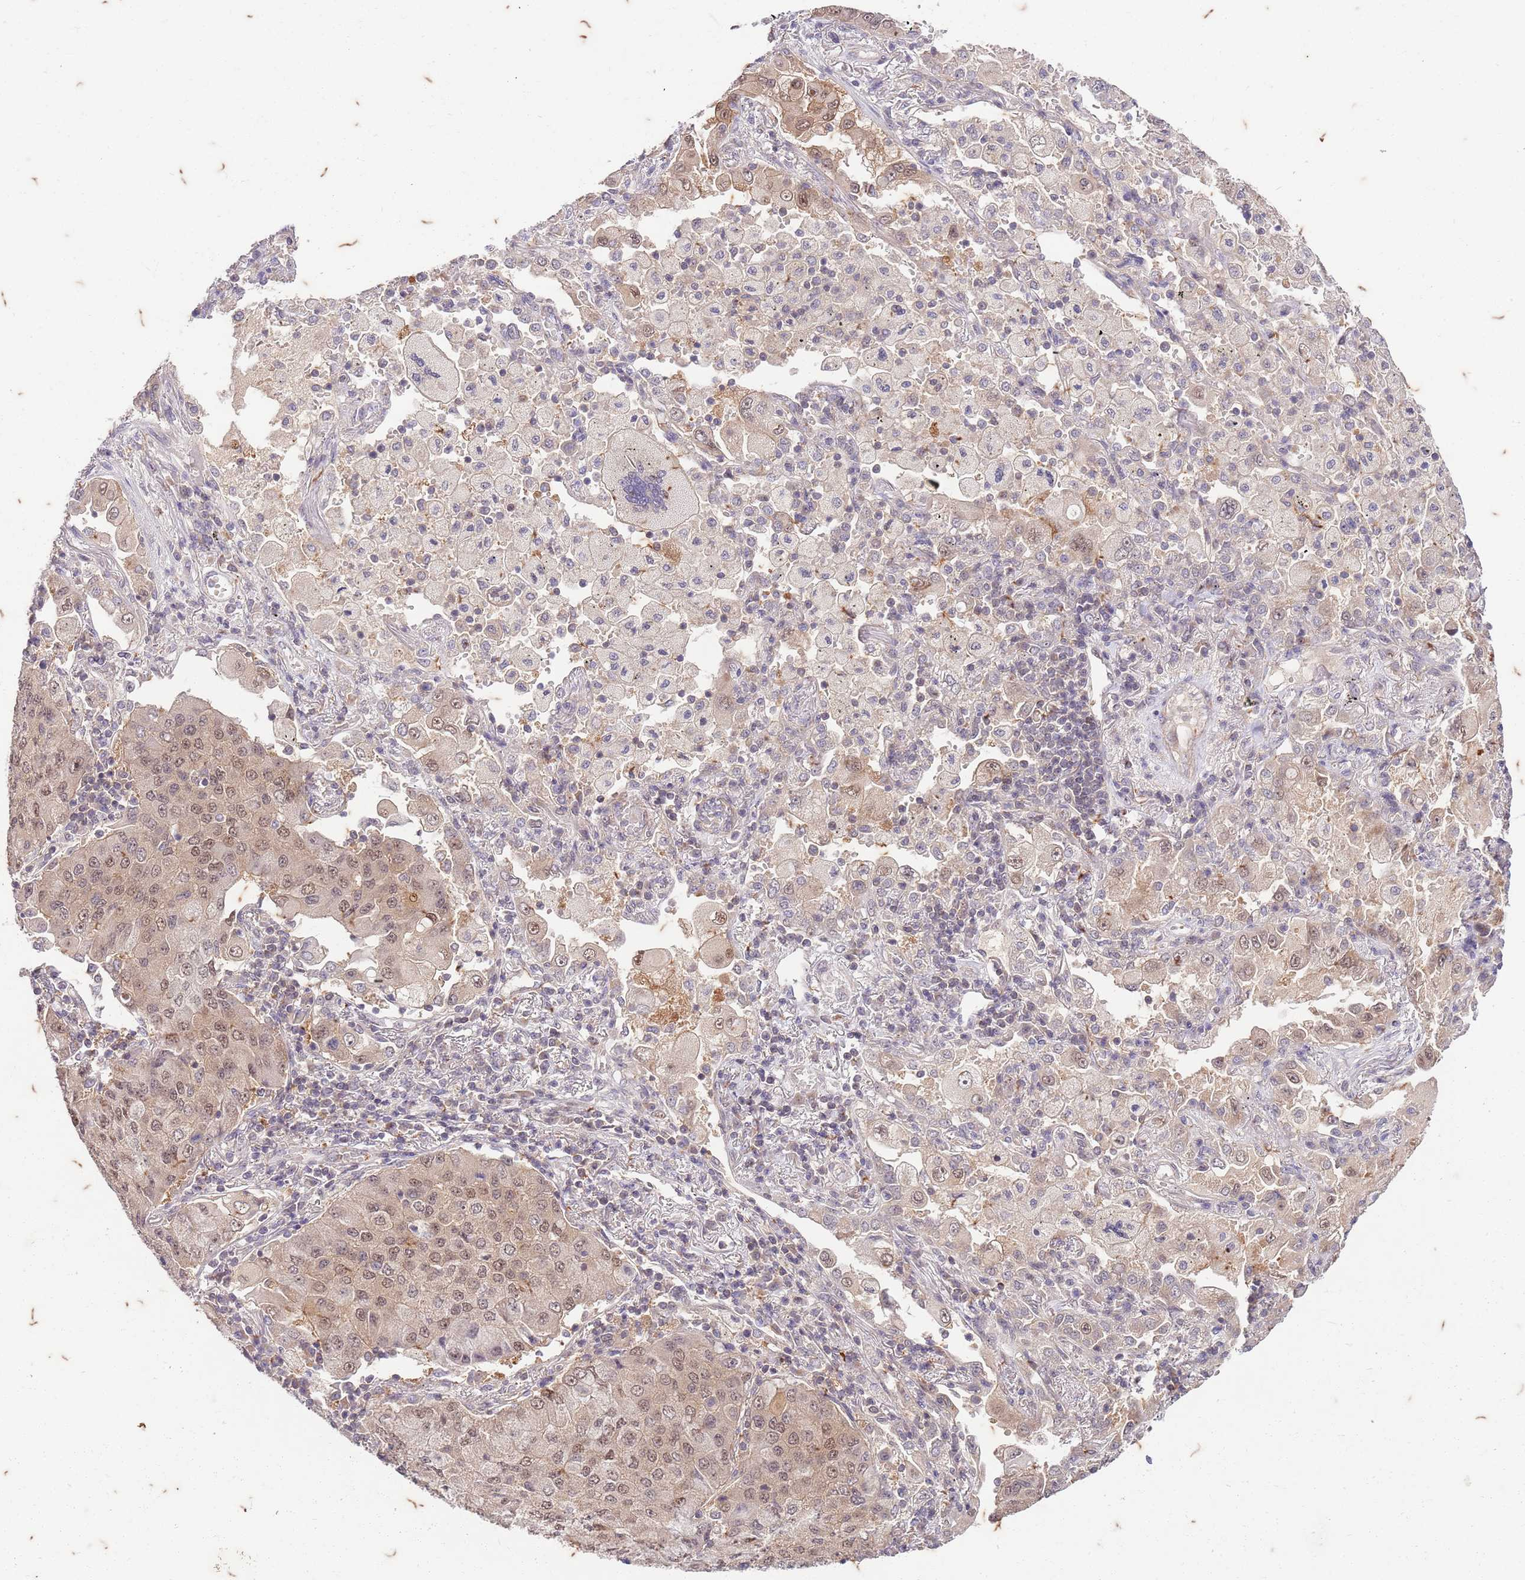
{"staining": {"intensity": "weak", "quantity": ">75%", "location": "cytoplasmic/membranous,nuclear"}, "tissue": "lung cancer", "cell_type": "Tumor cells", "image_type": "cancer", "snomed": [{"axis": "morphology", "description": "Squamous cell carcinoma, NOS"}, {"axis": "topography", "description": "Lung"}], "caption": "A brown stain labels weak cytoplasmic/membranous and nuclear staining of a protein in human lung cancer (squamous cell carcinoma) tumor cells.", "gene": "RAPGEF3", "patient": {"sex": "male", "age": 74}}